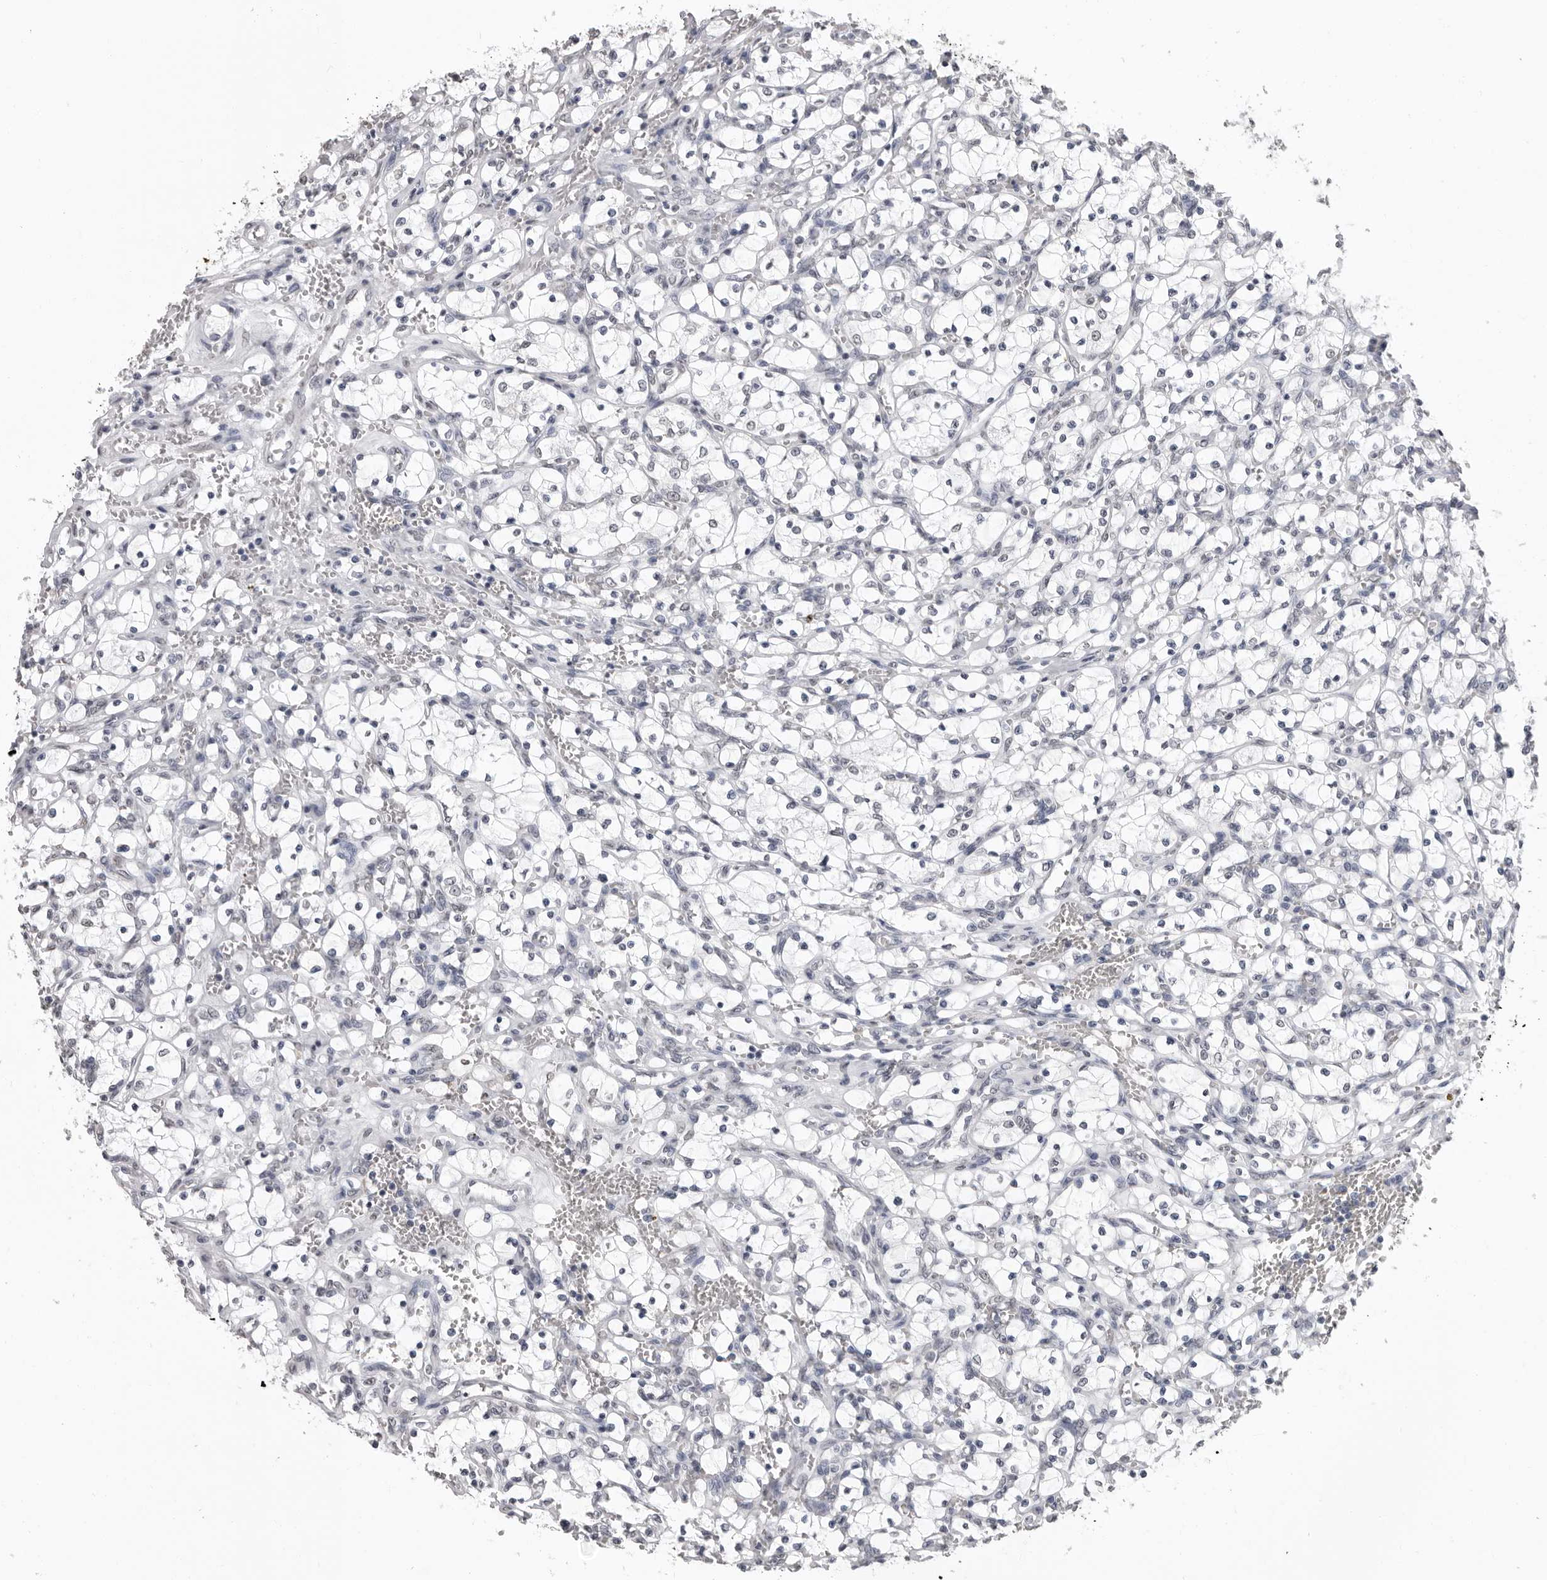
{"staining": {"intensity": "negative", "quantity": "none", "location": "none"}, "tissue": "renal cancer", "cell_type": "Tumor cells", "image_type": "cancer", "snomed": [{"axis": "morphology", "description": "Adenocarcinoma, NOS"}, {"axis": "topography", "description": "Kidney"}], "caption": "There is no significant staining in tumor cells of renal cancer (adenocarcinoma). (DAB immunohistochemistry, high magnification).", "gene": "HEPACAM", "patient": {"sex": "female", "age": 69}}